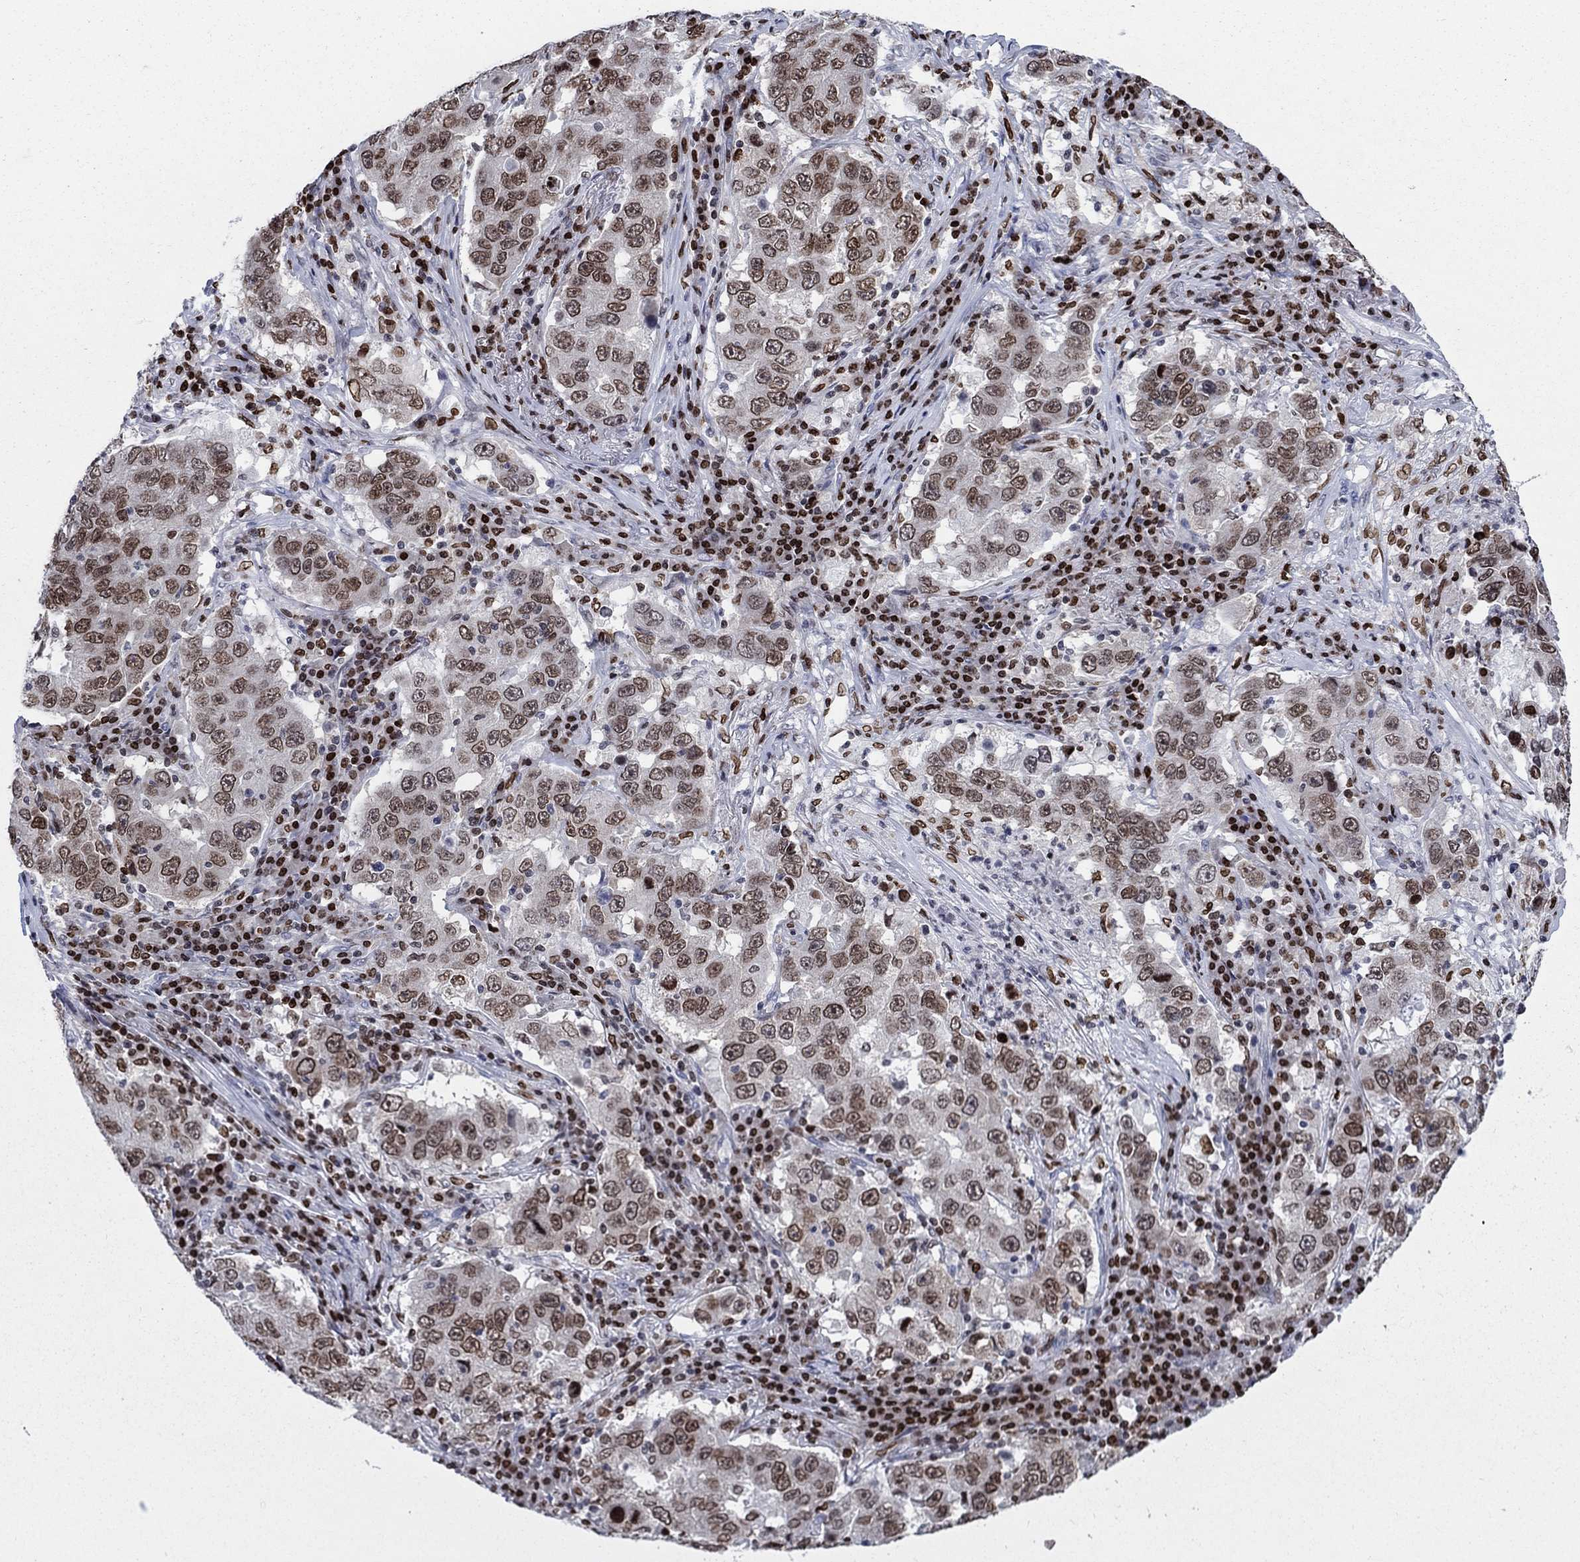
{"staining": {"intensity": "weak", "quantity": ">75%", "location": "nuclear"}, "tissue": "lung cancer", "cell_type": "Tumor cells", "image_type": "cancer", "snomed": [{"axis": "morphology", "description": "Adenocarcinoma, NOS"}, {"axis": "topography", "description": "Lung"}], "caption": "High-magnification brightfield microscopy of lung cancer (adenocarcinoma) stained with DAB (3,3'-diaminobenzidine) (brown) and counterstained with hematoxylin (blue). tumor cells exhibit weak nuclear positivity is identified in about>75% of cells.", "gene": "HMGA1", "patient": {"sex": "male", "age": 73}}